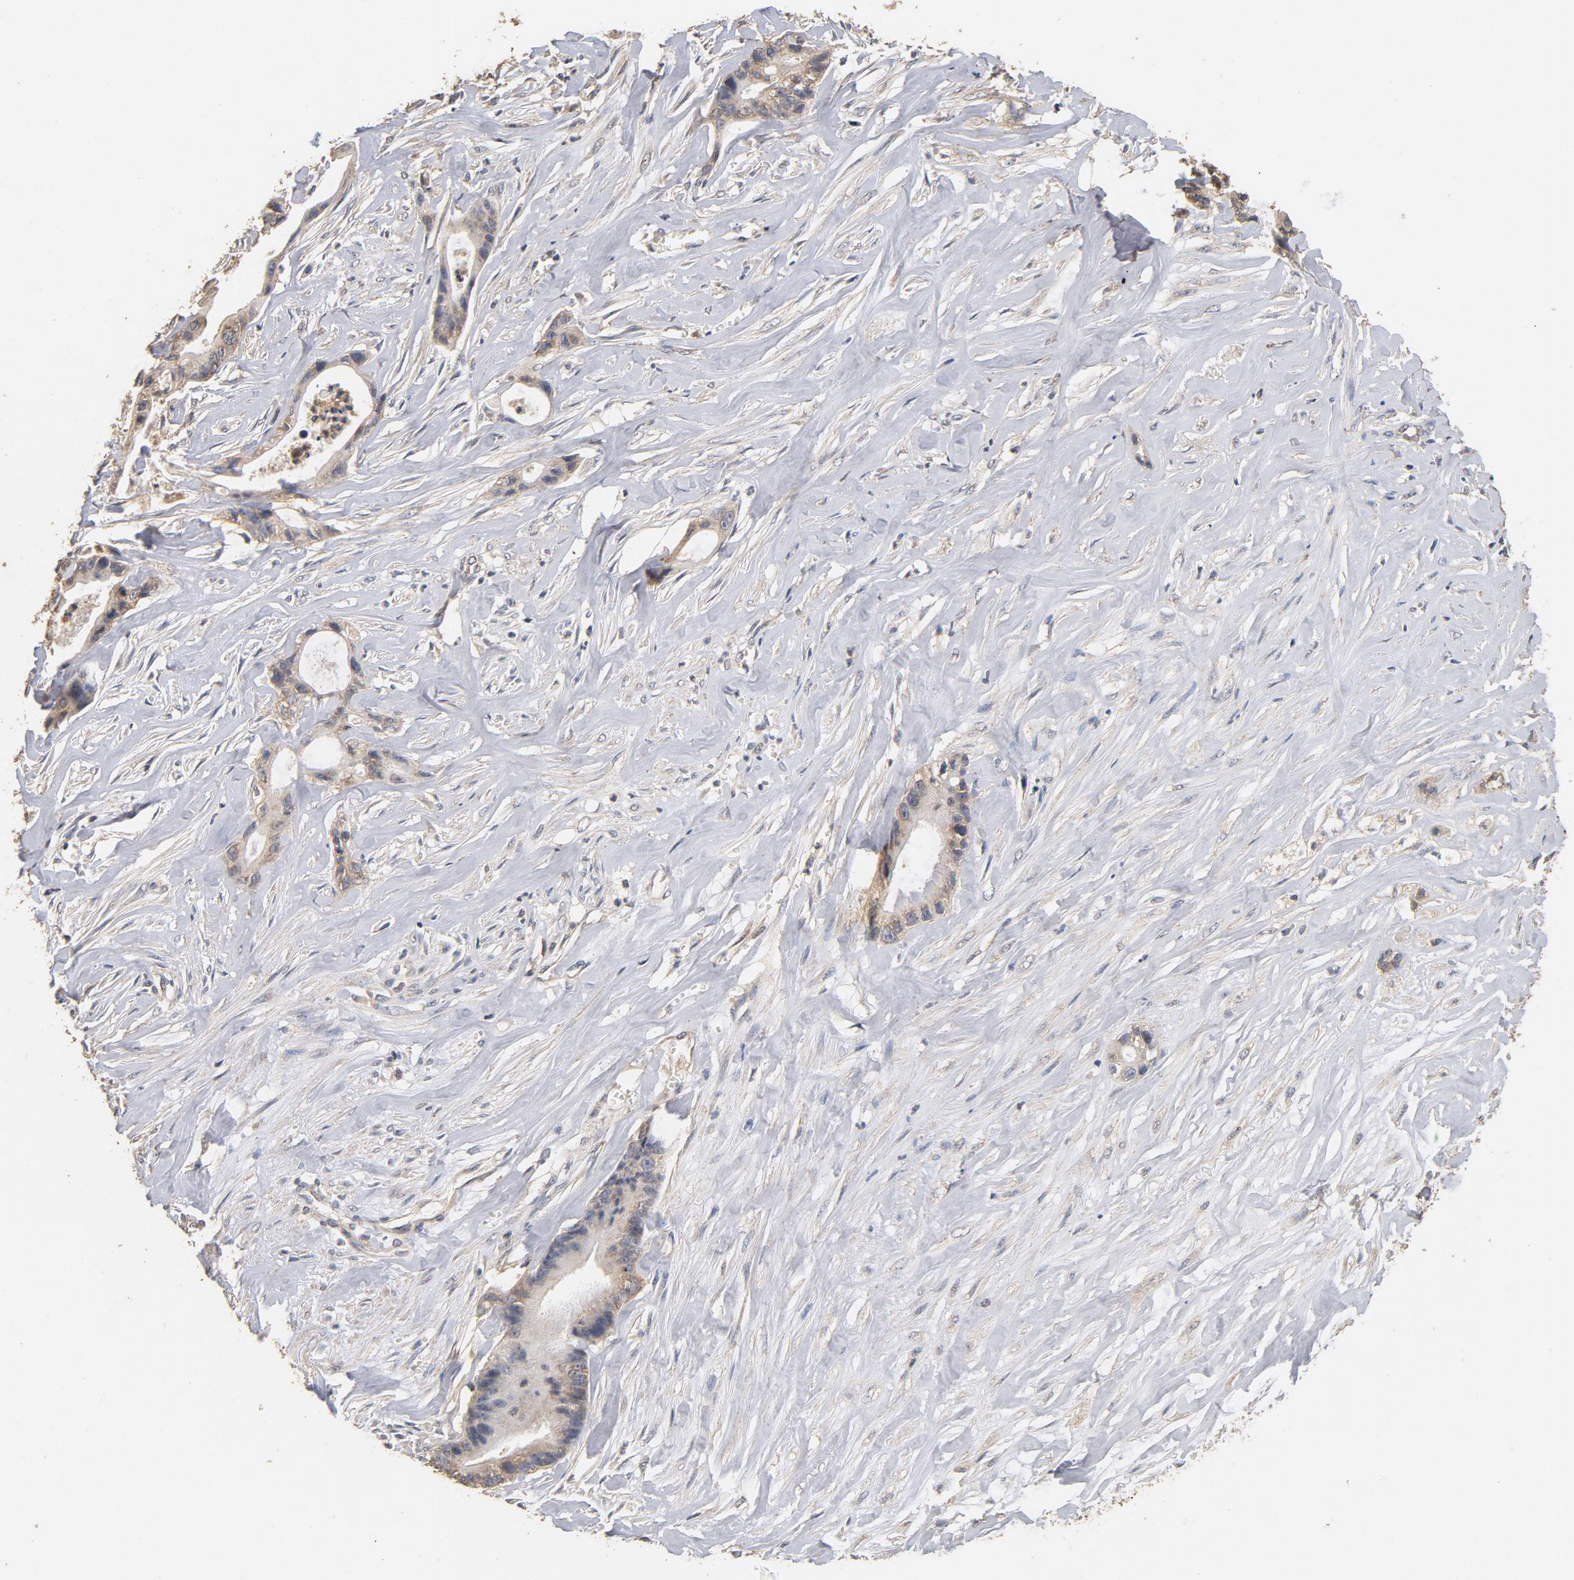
{"staining": {"intensity": "weak", "quantity": ">75%", "location": "cytoplasmic/membranous"}, "tissue": "liver cancer", "cell_type": "Tumor cells", "image_type": "cancer", "snomed": [{"axis": "morphology", "description": "Cholangiocarcinoma"}, {"axis": "topography", "description": "Liver"}], "caption": "Protein analysis of liver cancer tissue exhibits weak cytoplasmic/membranous staining in about >75% of tumor cells.", "gene": "DDX6", "patient": {"sex": "female", "age": 55}}